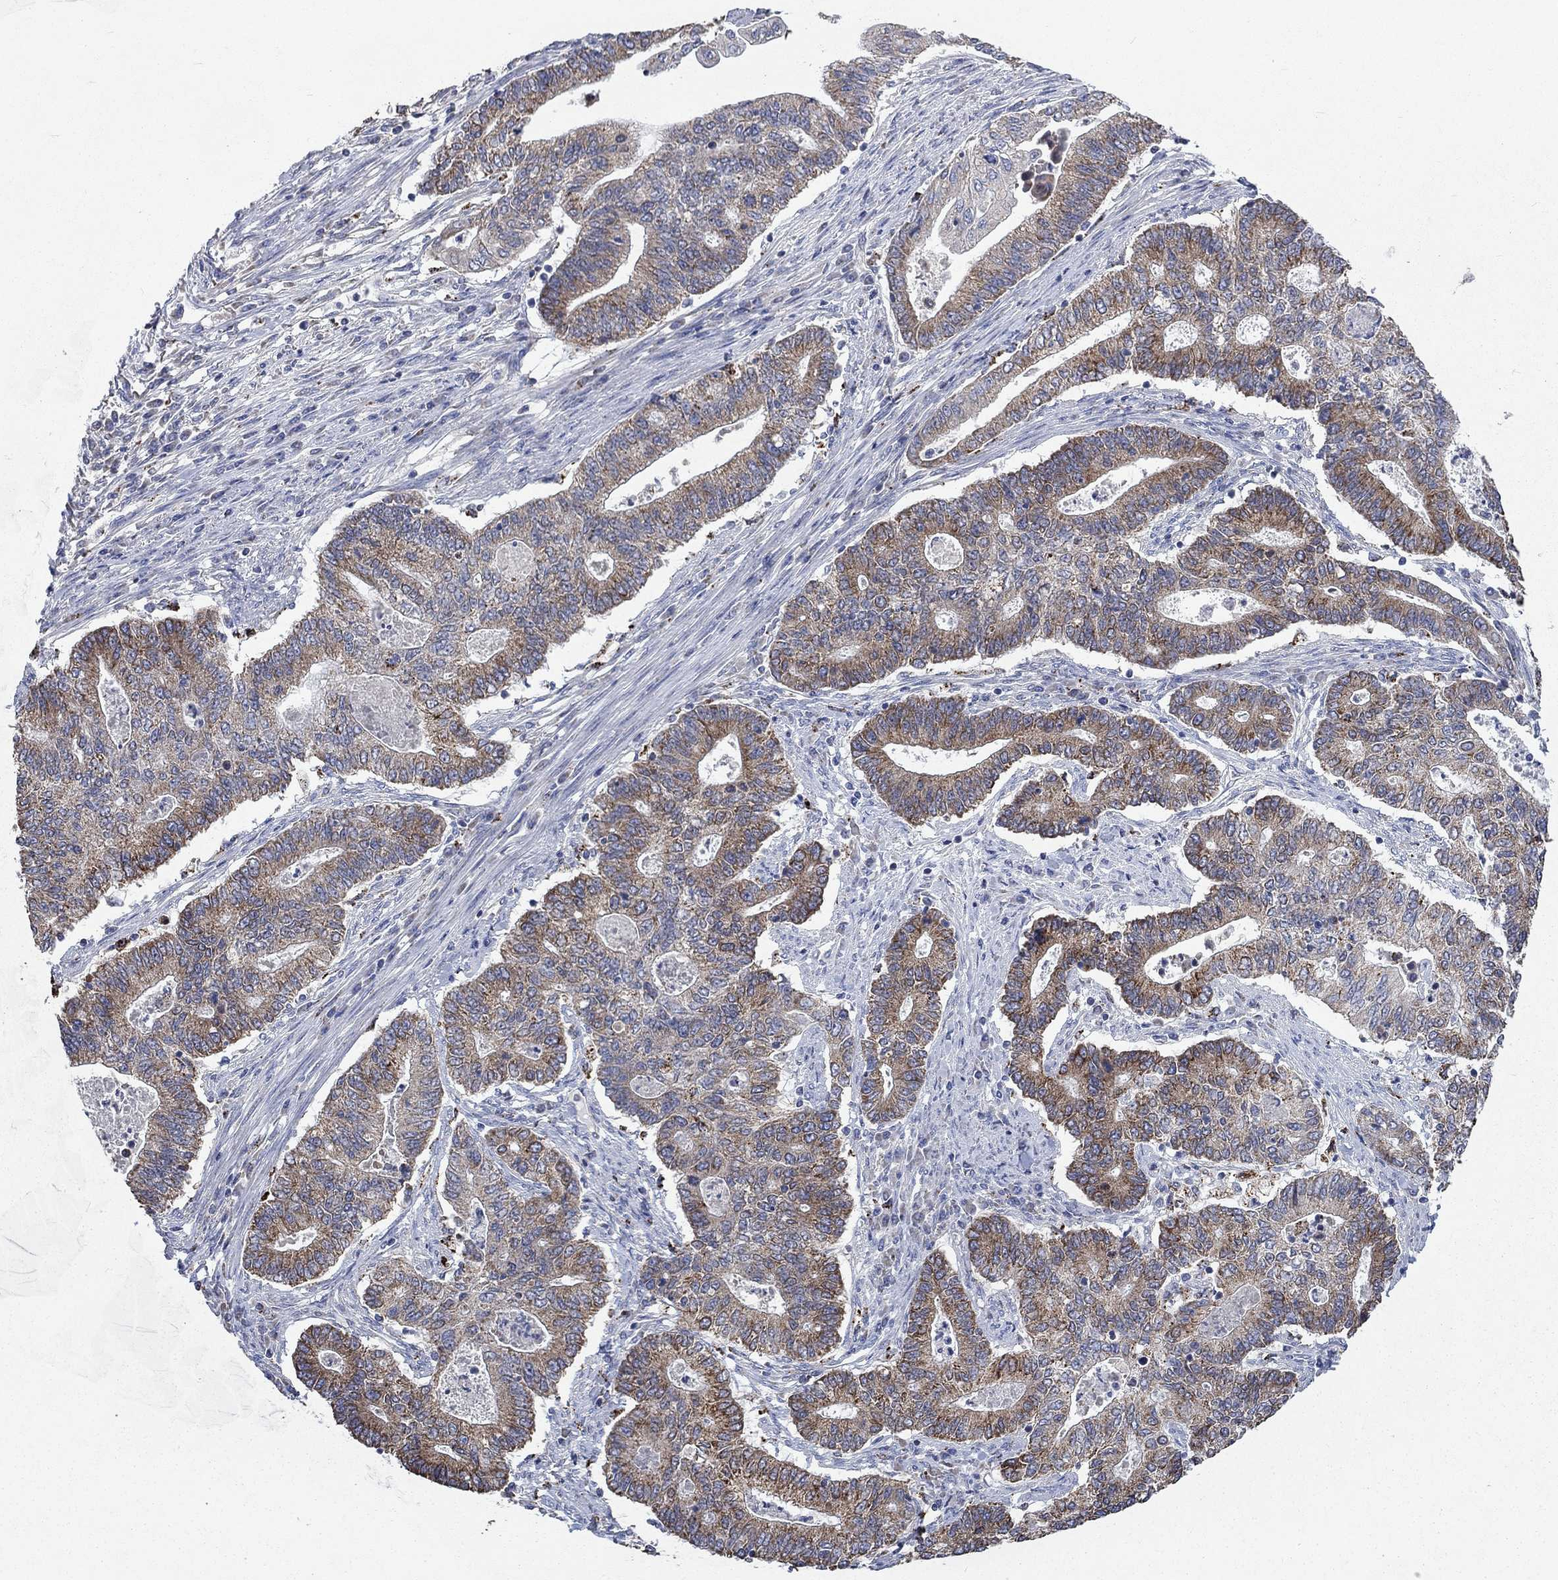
{"staining": {"intensity": "moderate", "quantity": "25%-75%", "location": "cytoplasmic/membranous"}, "tissue": "endometrial cancer", "cell_type": "Tumor cells", "image_type": "cancer", "snomed": [{"axis": "morphology", "description": "Adenocarcinoma, NOS"}, {"axis": "topography", "description": "Uterus"}, {"axis": "topography", "description": "Endometrium"}], "caption": "A medium amount of moderate cytoplasmic/membranous staining is seen in approximately 25%-75% of tumor cells in adenocarcinoma (endometrial) tissue.", "gene": "UGT8", "patient": {"sex": "female", "age": 54}}